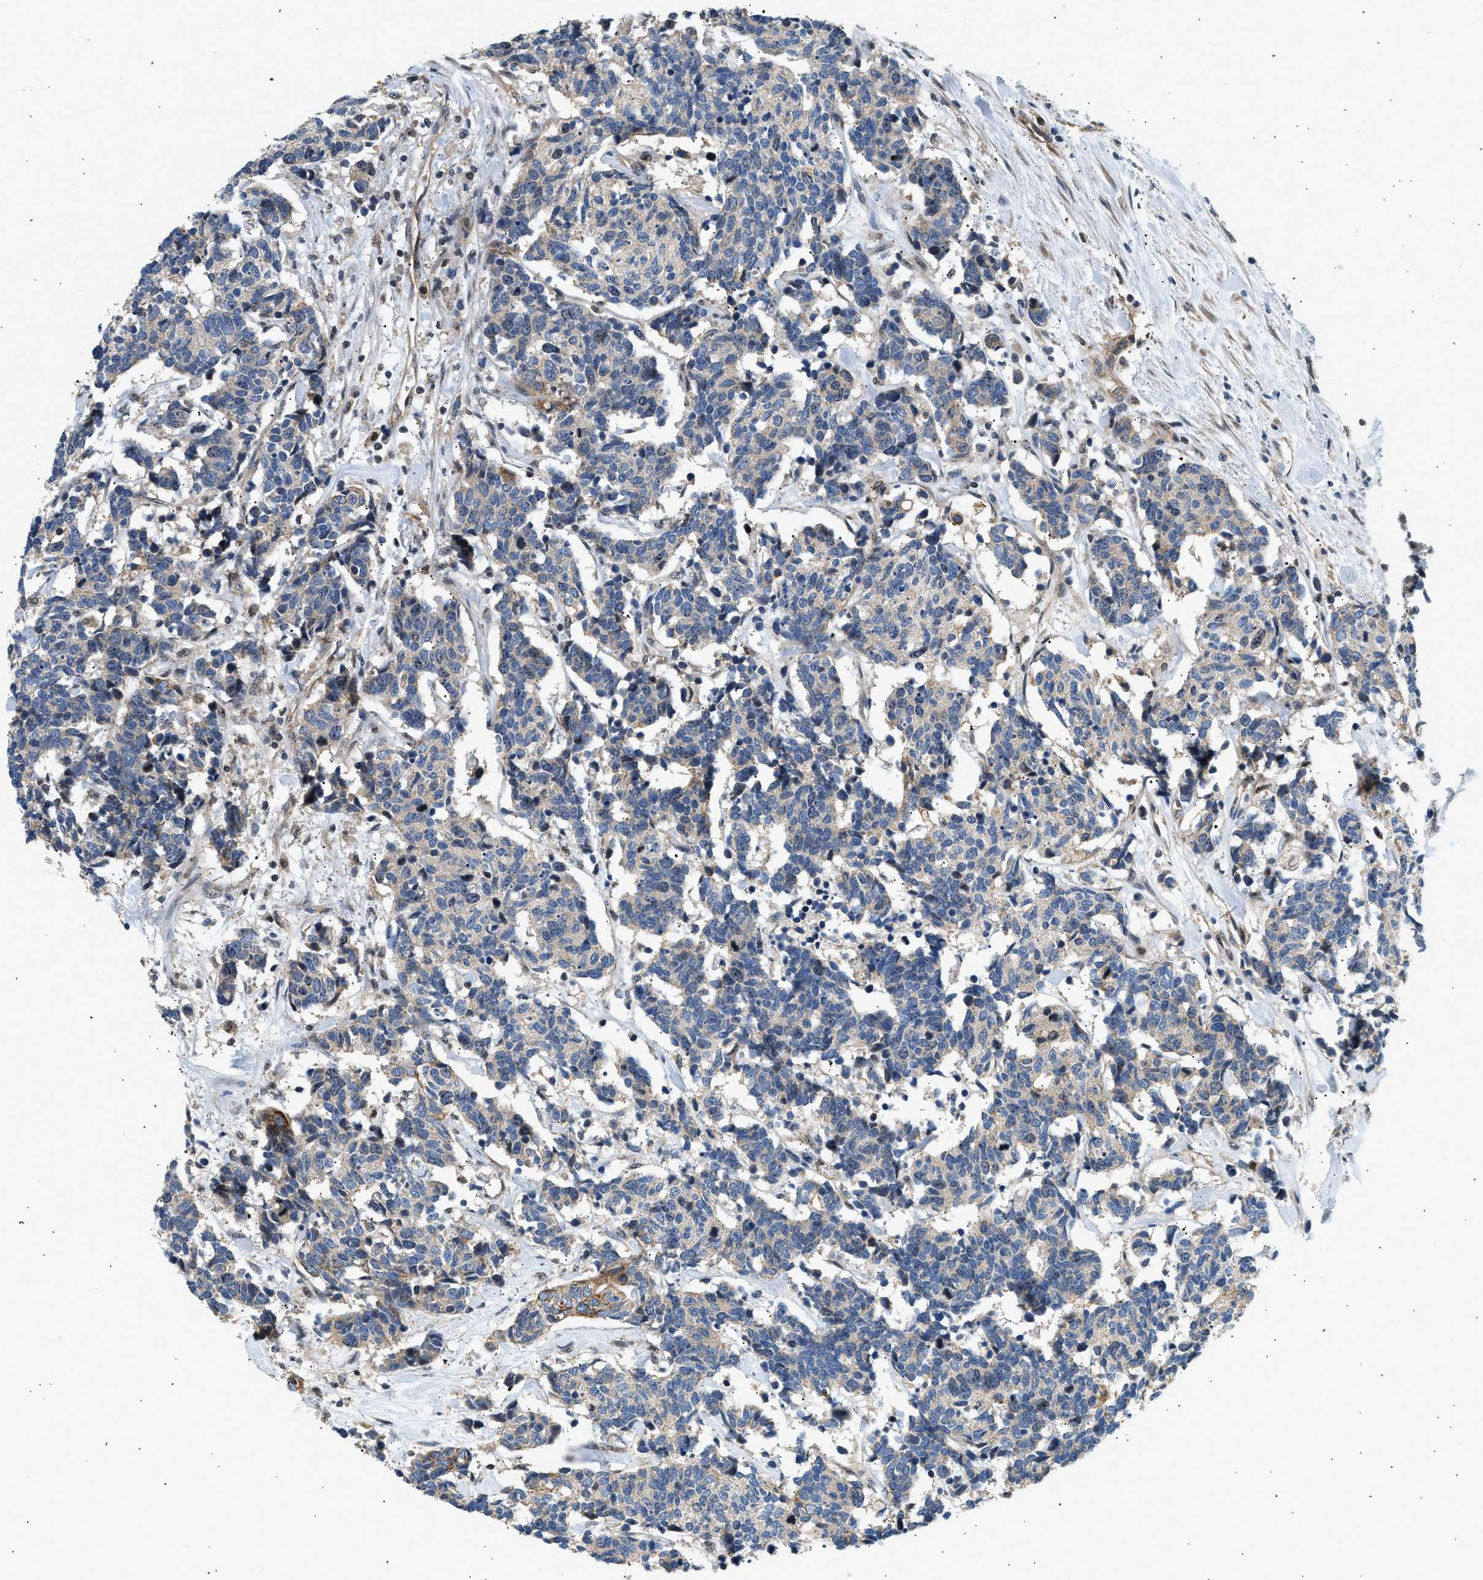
{"staining": {"intensity": "negative", "quantity": "none", "location": "none"}, "tissue": "carcinoid", "cell_type": "Tumor cells", "image_type": "cancer", "snomed": [{"axis": "morphology", "description": "Carcinoma, NOS"}, {"axis": "morphology", "description": "Carcinoid, malignant, NOS"}, {"axis": "topography", "description": "Urinary bladder"}], "caption": "Immunohistochemistry (IHC) of carcinoid demonstrates no staining in tumor cells.", "gene": "WDR31", "patient": {"sex": "male", "age": 57}}